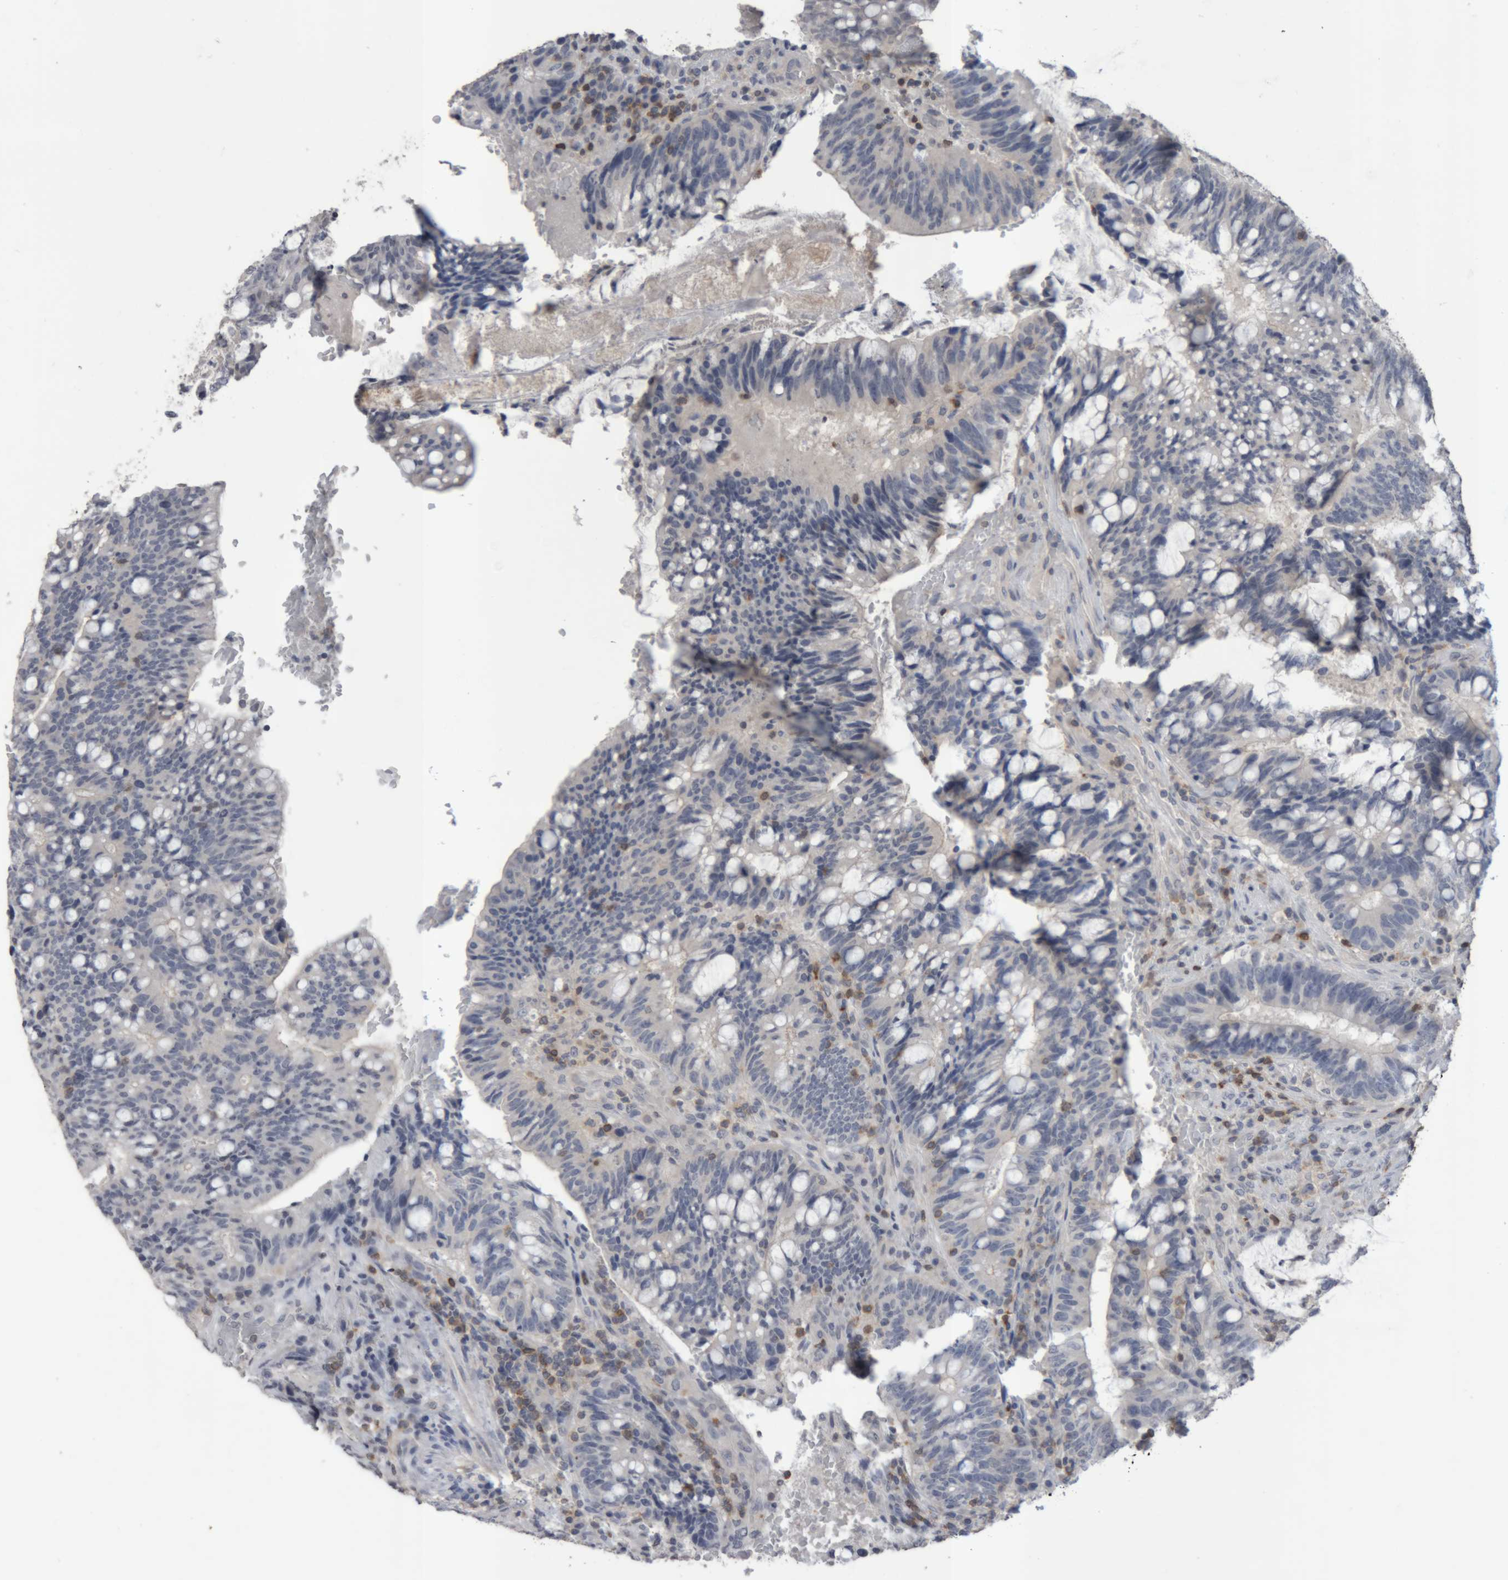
{"staining": {"intensity": "negative", "quantity": "none", "location": "none"}, "tissue": "colorectal cancer", "cell_type": "Tumor cells", "image_type": "cancer", "snomed": [{"axis": "morphology", "description": "Adenocarcinoma, NOS"}, {"axis": "topography", "description": "Colon"}], "caption": "Immunohistochemical staining of colorectal adenocarcinoma displays no significant expression in tumor cells.", "gene": "NFATC2", "patient": {"sex": "female", "age": 66}}